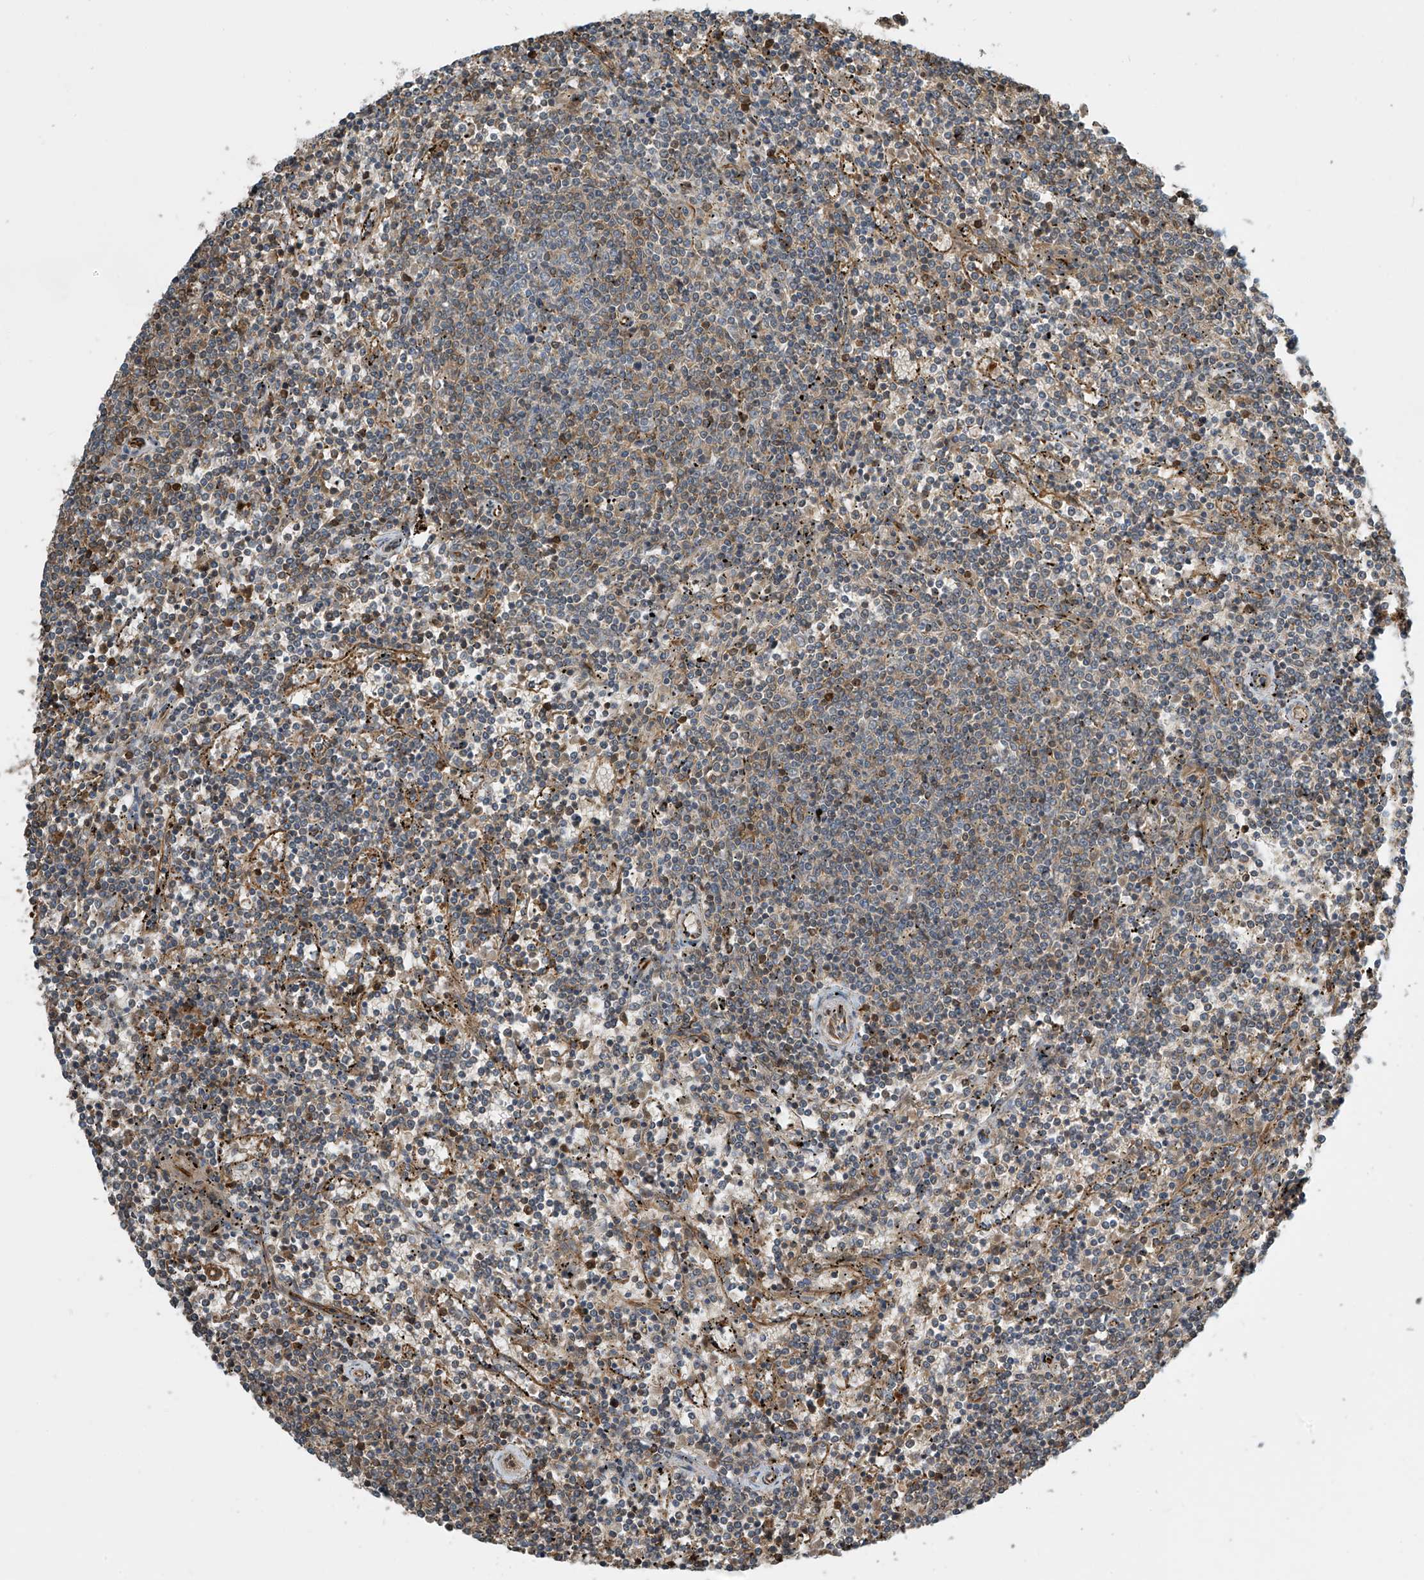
{"staining": {"intensity": "weak", "quantity": "25%-75%", "location": "cytoplasmic/membranous"}, "tissue": "lymphoma", "cell_type": "Tumor cells", "image_type": "cancer", "snomed": [{"axis": "morphology", "description": "Malignant lymphoma, non-Hodgkin's type, Low grade"}, {"axis": "topography", "description": "Spleen"}], "caption": "This is an image of immunohistochemistry (IHC) staining of lymphoma, which shows weak staining in the cytoplasmic/membranous of tumor cells.", "gene": "SH3BGRL3", "patient": {"sex": "female", "age": 50}}